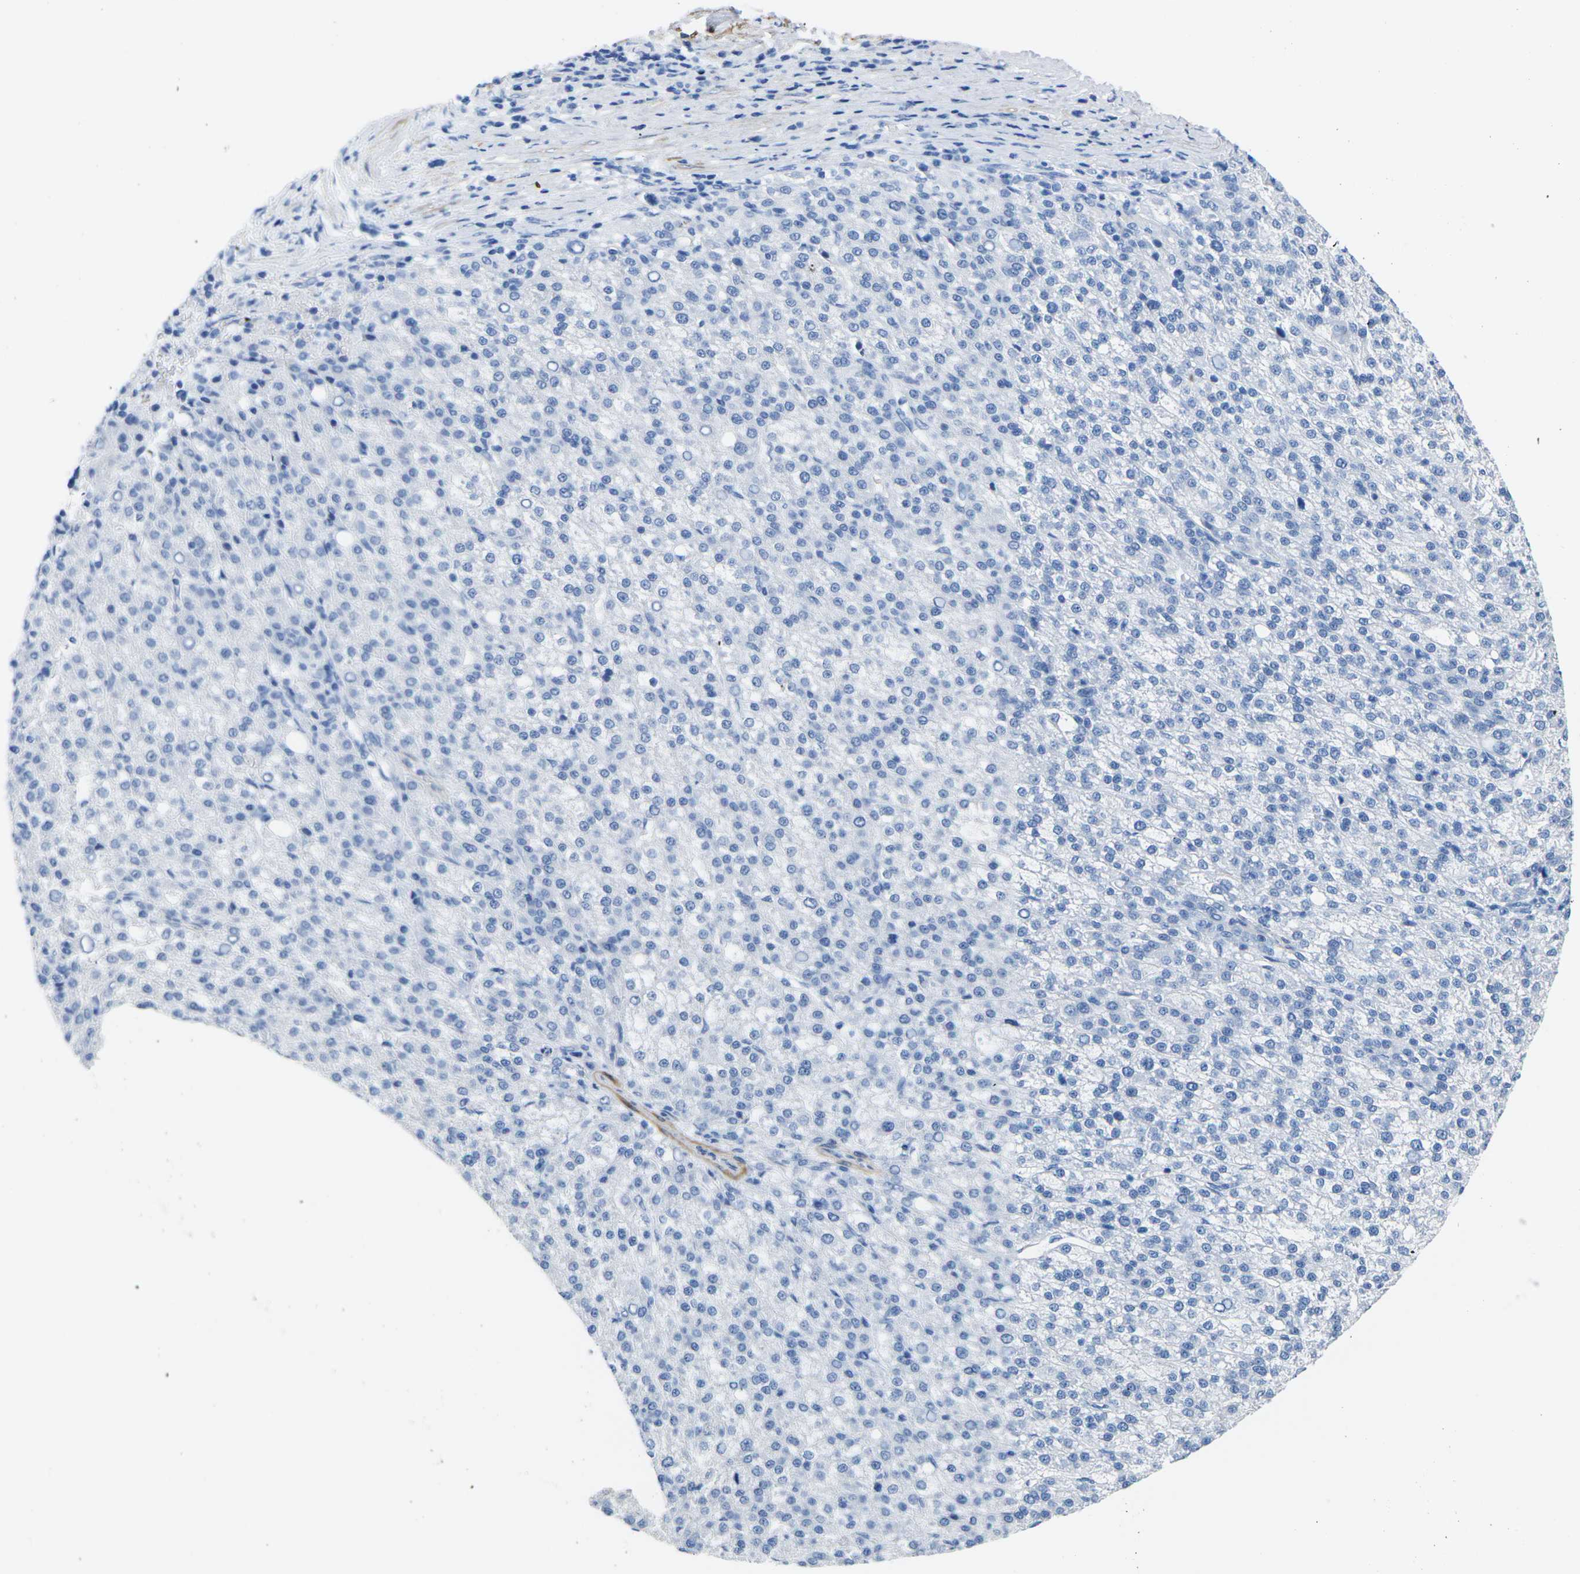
{"staining": {"intensity": "negative", "quantity": "none", "location": "none"}, "tissue": "liver cancer", "cell_type": "Tumor cells", "image_type": "cancer", "snomed": [{"axis": "morphology", "description": "Carcinoma, Hepatocellular, NOS"}, {"axis": "topography", "description": "Liver"}], "caption": "Hepatocellular carcinoma (liver) was stained to show a protein in brown. There is no significant staining in tumor cells.", "gene": "CNN1", "patient": {"sex": "female", "age": 58}}